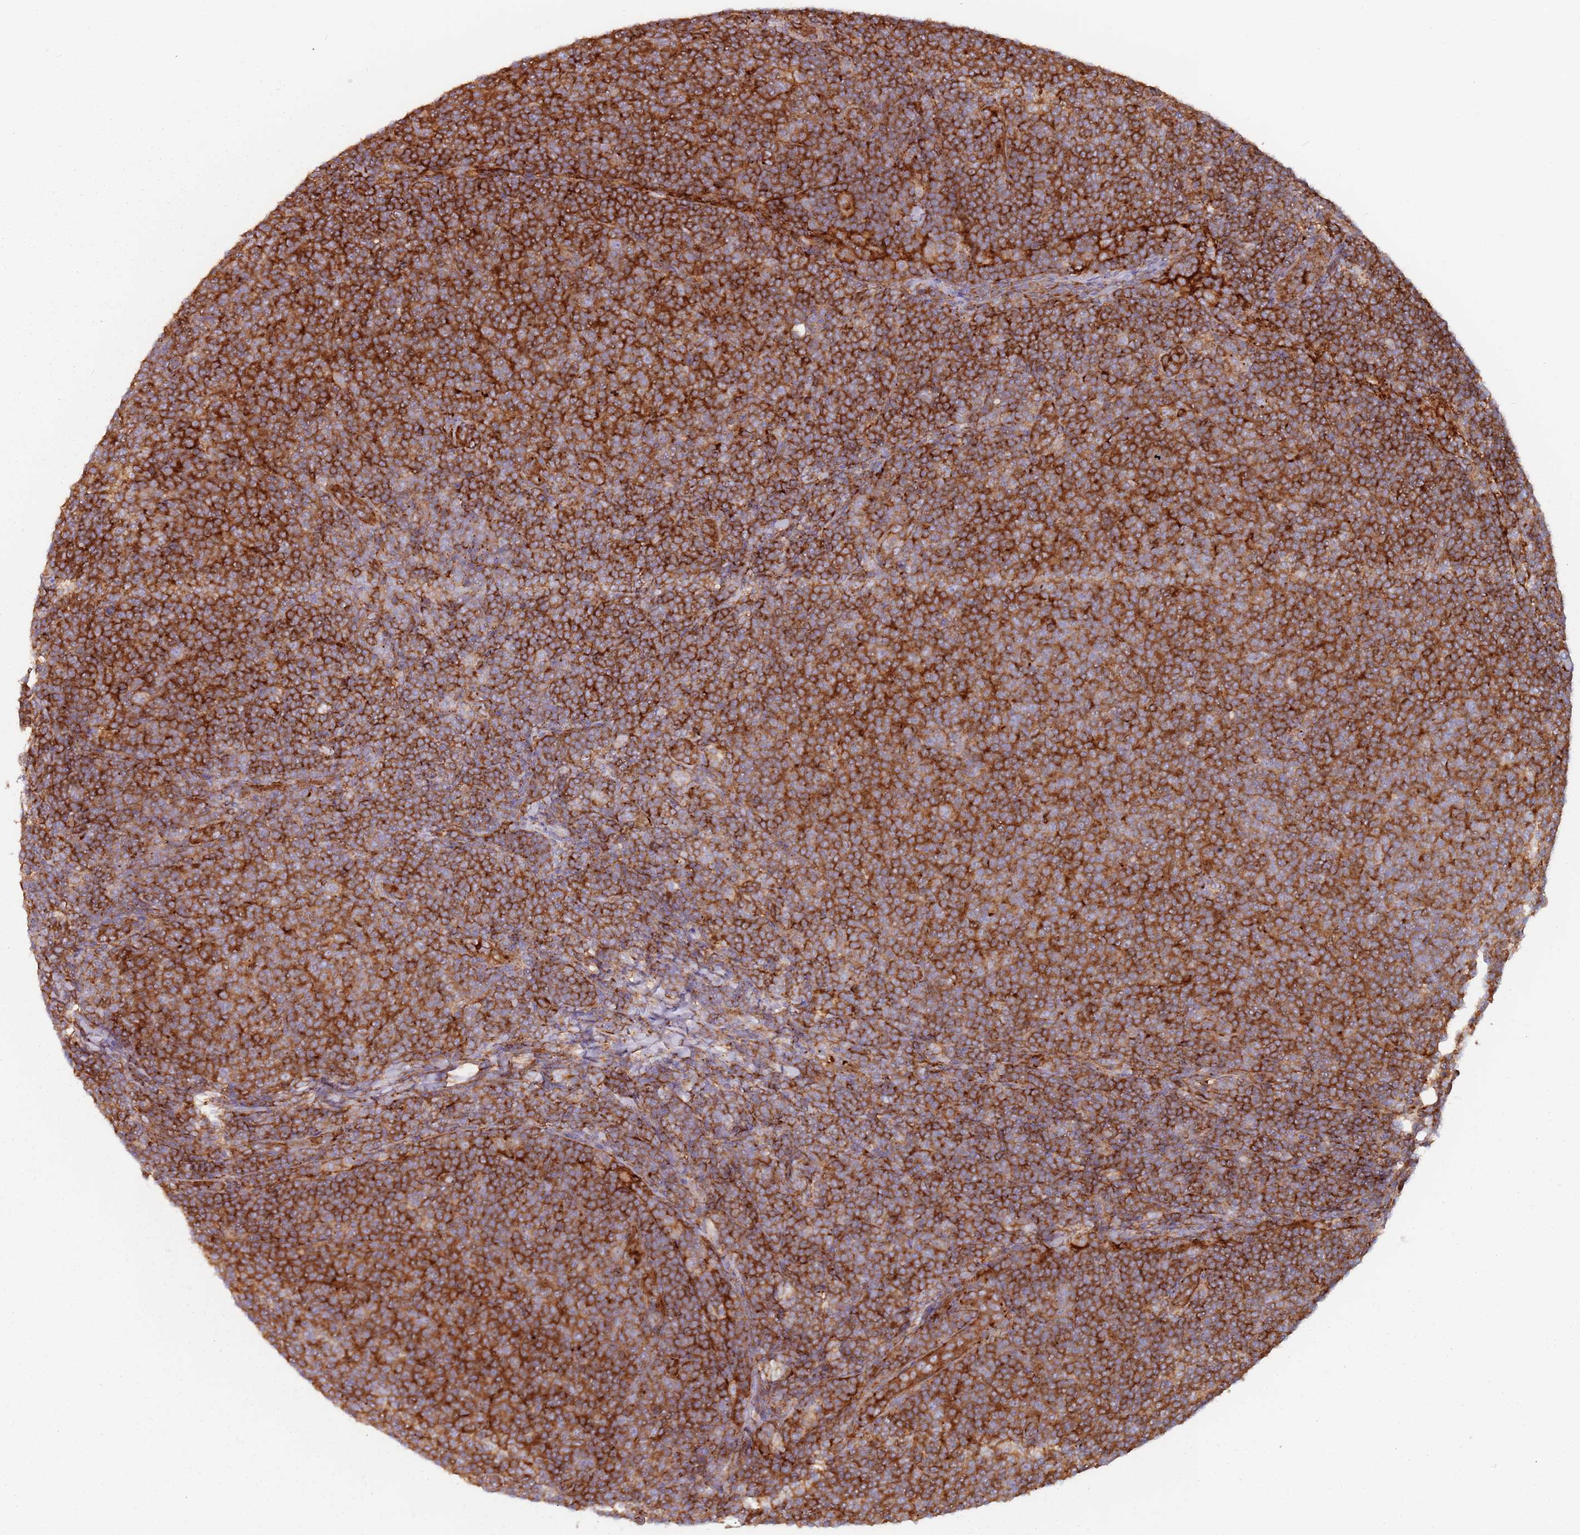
{"staining": {"intensity": "strong", "quantity": ">75%", "location": "cytoplasmic/membranous"}, "tissue": "lymphoma", "cell_type": "Tumor cells", "image_type": "cancer", "snomed": [{"axis": "morphology", "description": "Malignant lymphoma, non-Hodgkin's type, Low grade"}, {"axis": "topography", "description": "Lymph node"}], "caption": "Immunohistochemical staining of human malignant lymphoma, non-Hodgkin's type (low-grade) shows high levels of strong cytoplasmic/membranous positivity in approximately >75% of tumor cells. (IHC, brightfield microscopy, high magnification).", "gene": "TPD52L2", "patient": {"sex": "male", "age": 66}}